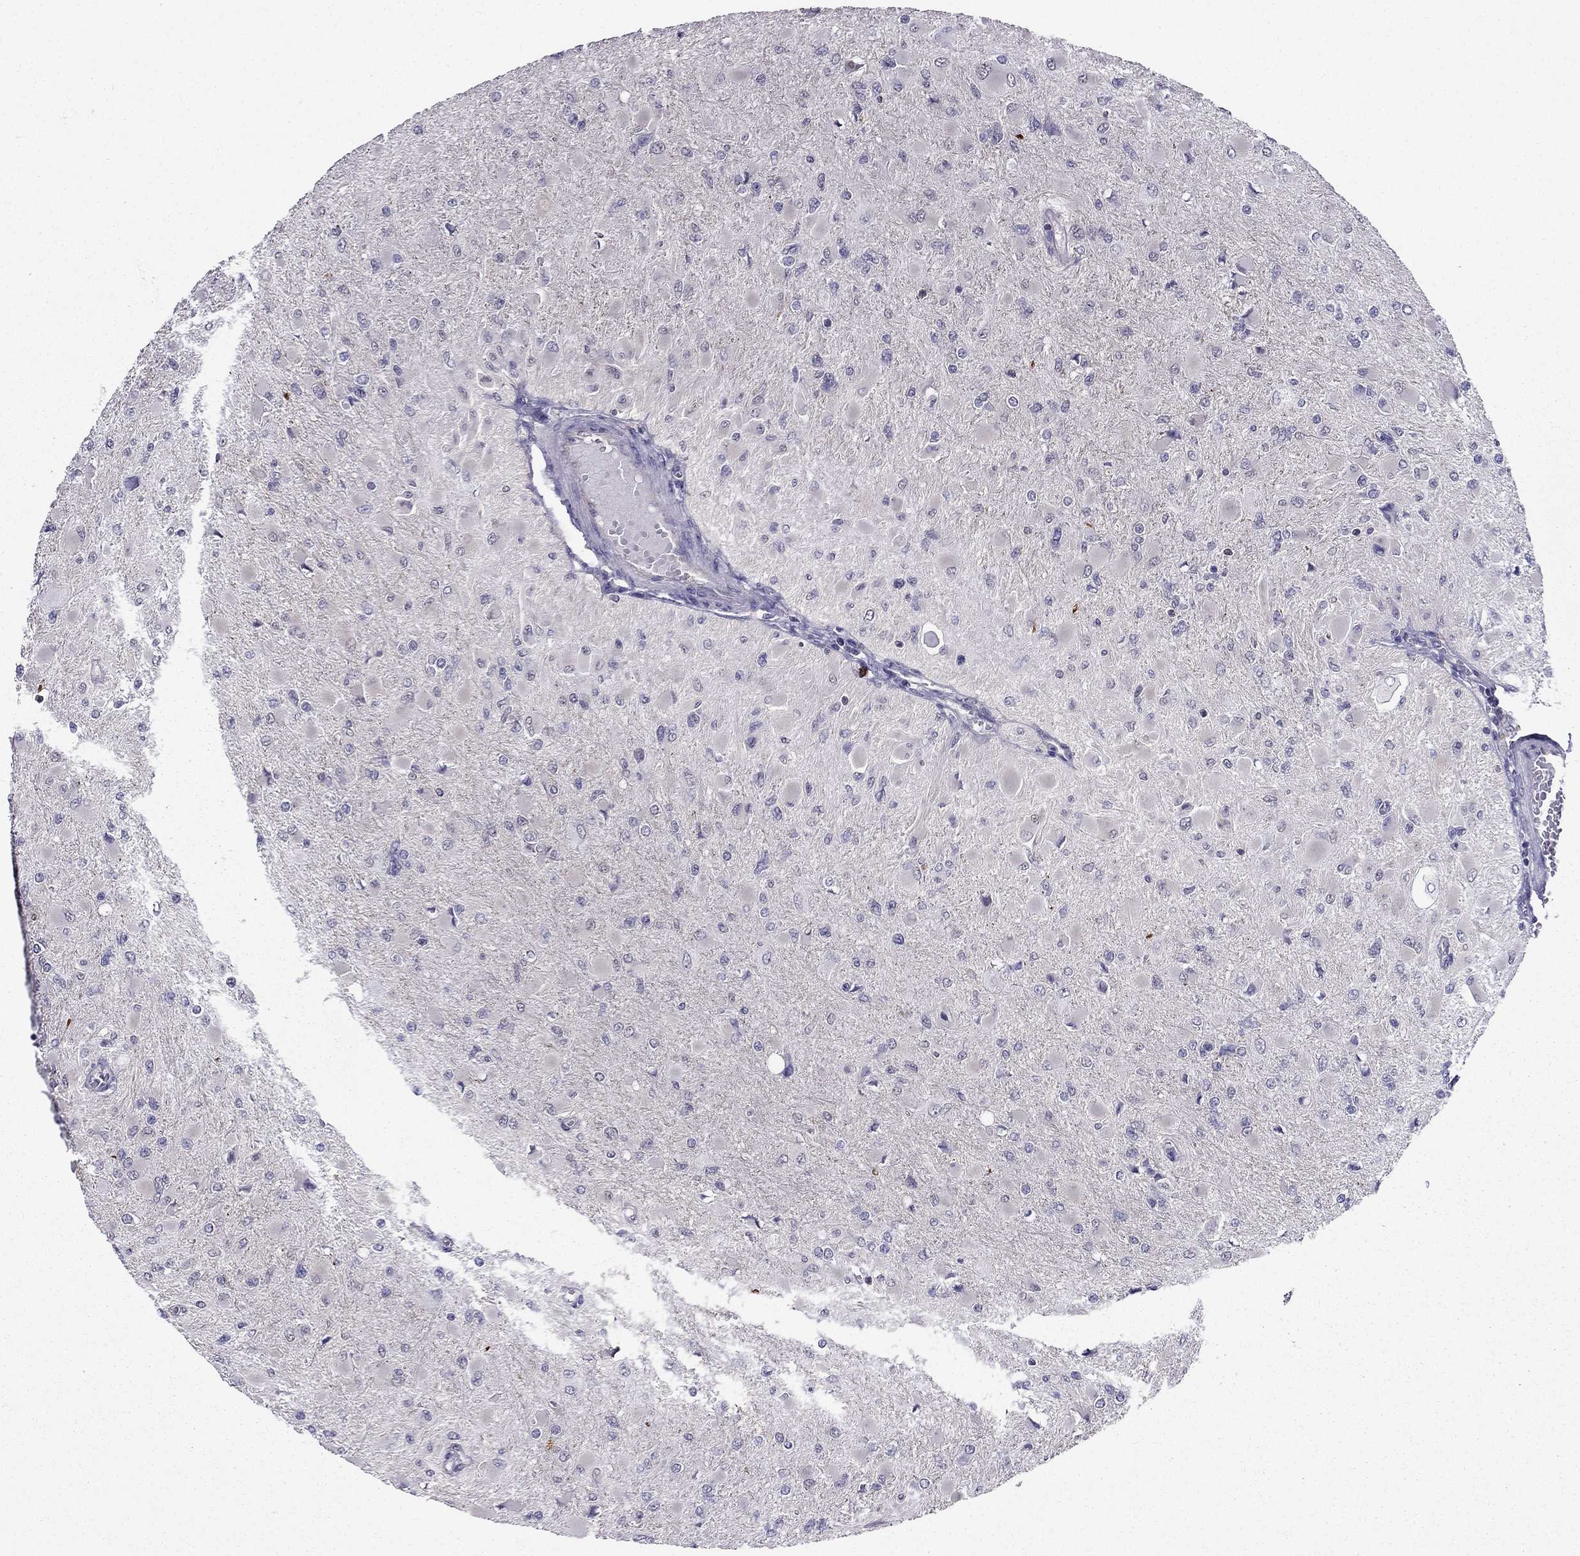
{"staining": {"intensity": "negative", "quantity": "none", "location": "none"}, "tissue": "glioma", "cell_type": "Tumor cells", "image_type": "cancer", "snomed": [{"axis": "morphology", "description": "Glioma, malignant, High grade"}, {"axis": "topography", "description": "Cerebral cortex"}], "caption": "Tumor cells are negative for brown protein staining in glioma.", "gene": "AAK1", "patient": {"sex": "female", "age": 36}}